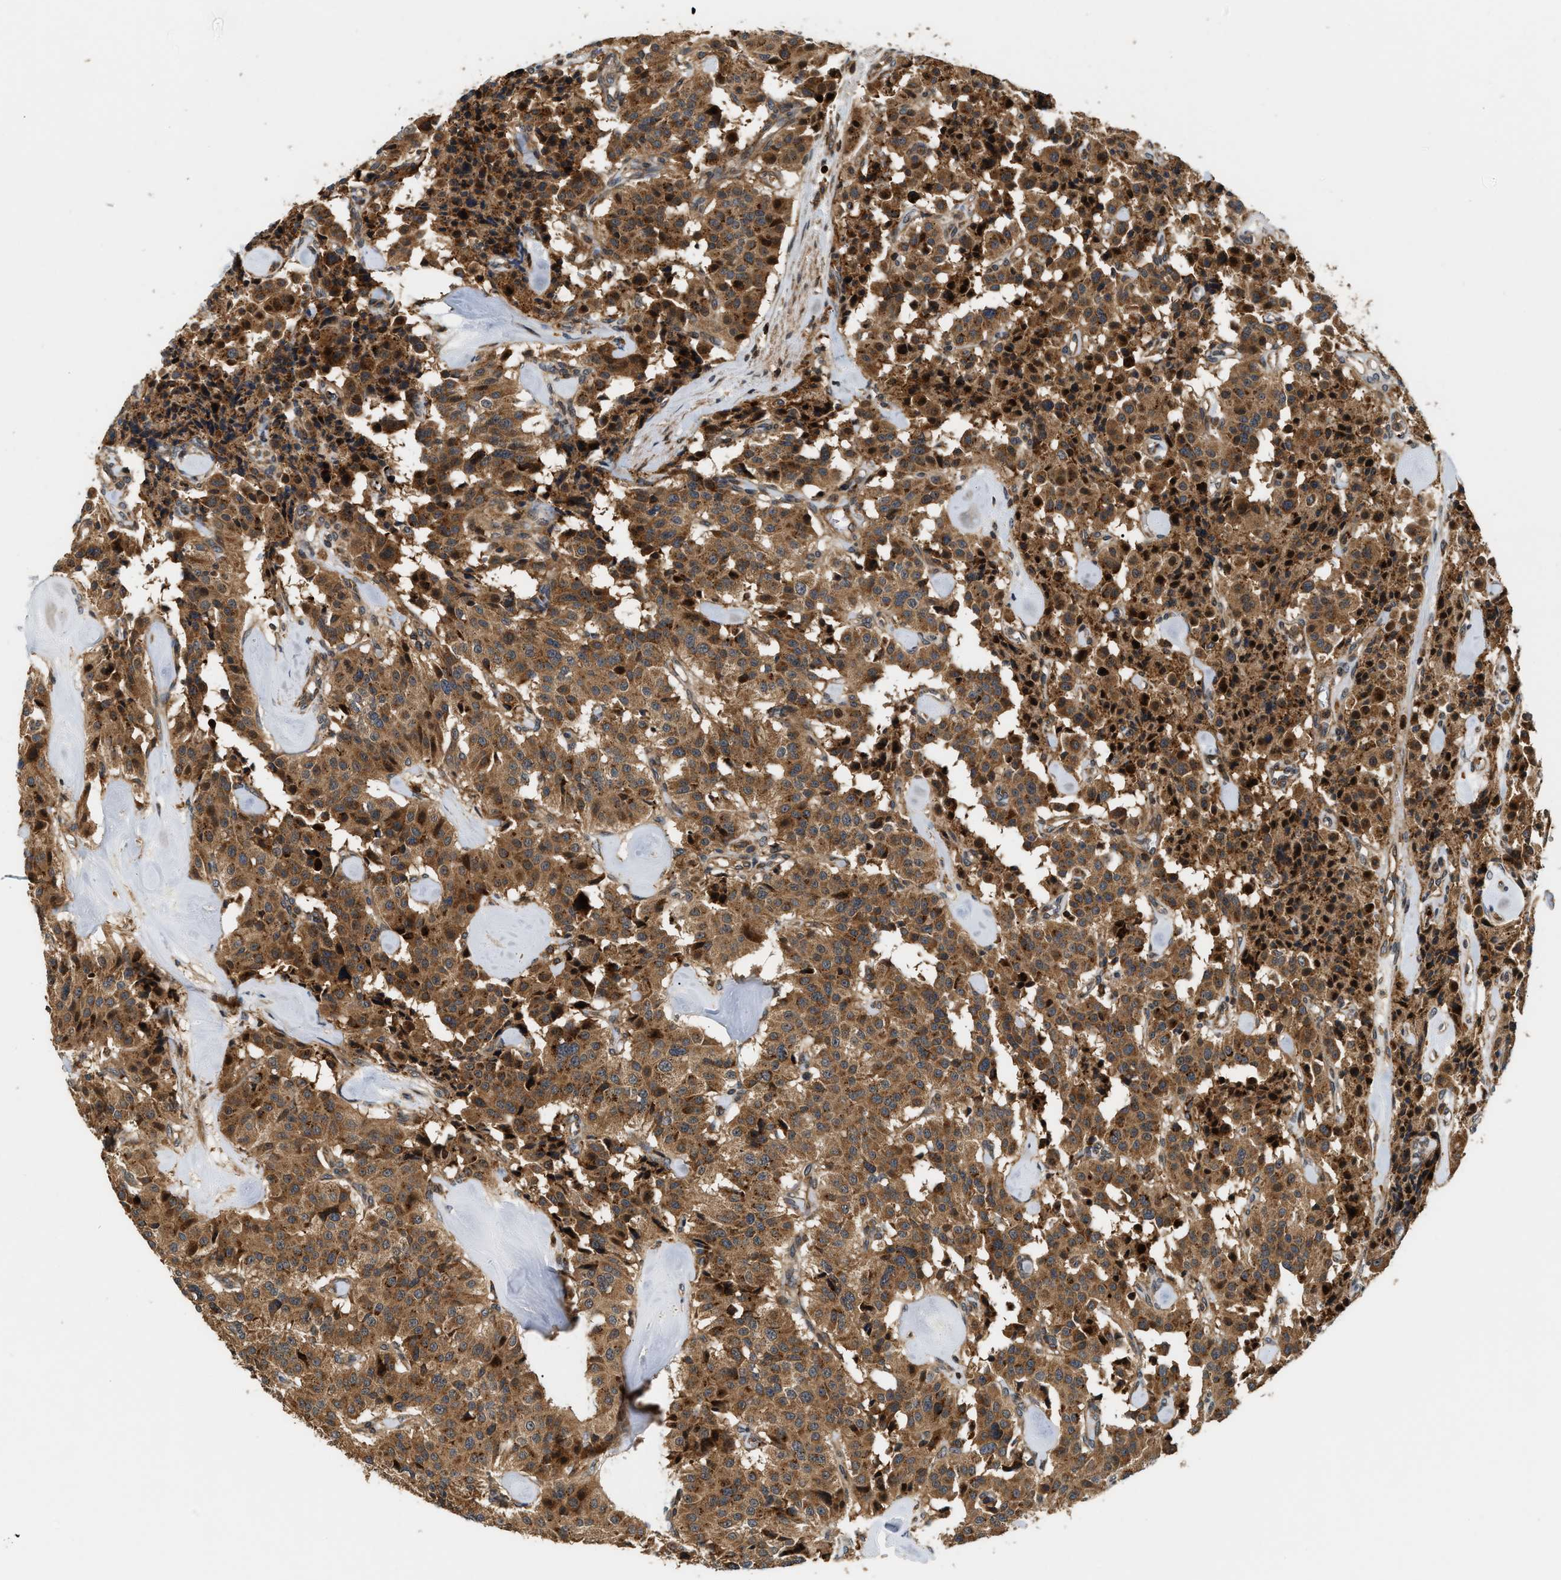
{"staining": {"intensity": "moderate", "quantity": ">75%", "location": "cytoplasmic/membranous"}, "tissue": "carcinoid", "cell_type": "Tumor cells", "image_type": "cancer", "snomed": [{"axis": "morphology", "description": "Carcinoid, malignant, NOS"}, {"axis": "topography", "description": "Lung"}], "caption": "Carcinoid stained with immunohistochemistry (IHC) demonstrates moderate cytoplasmic/membranous positivity in about >75% of tumor cells.", "gene": "SNX5", "patient": {"sex": "male", "age": 30}}